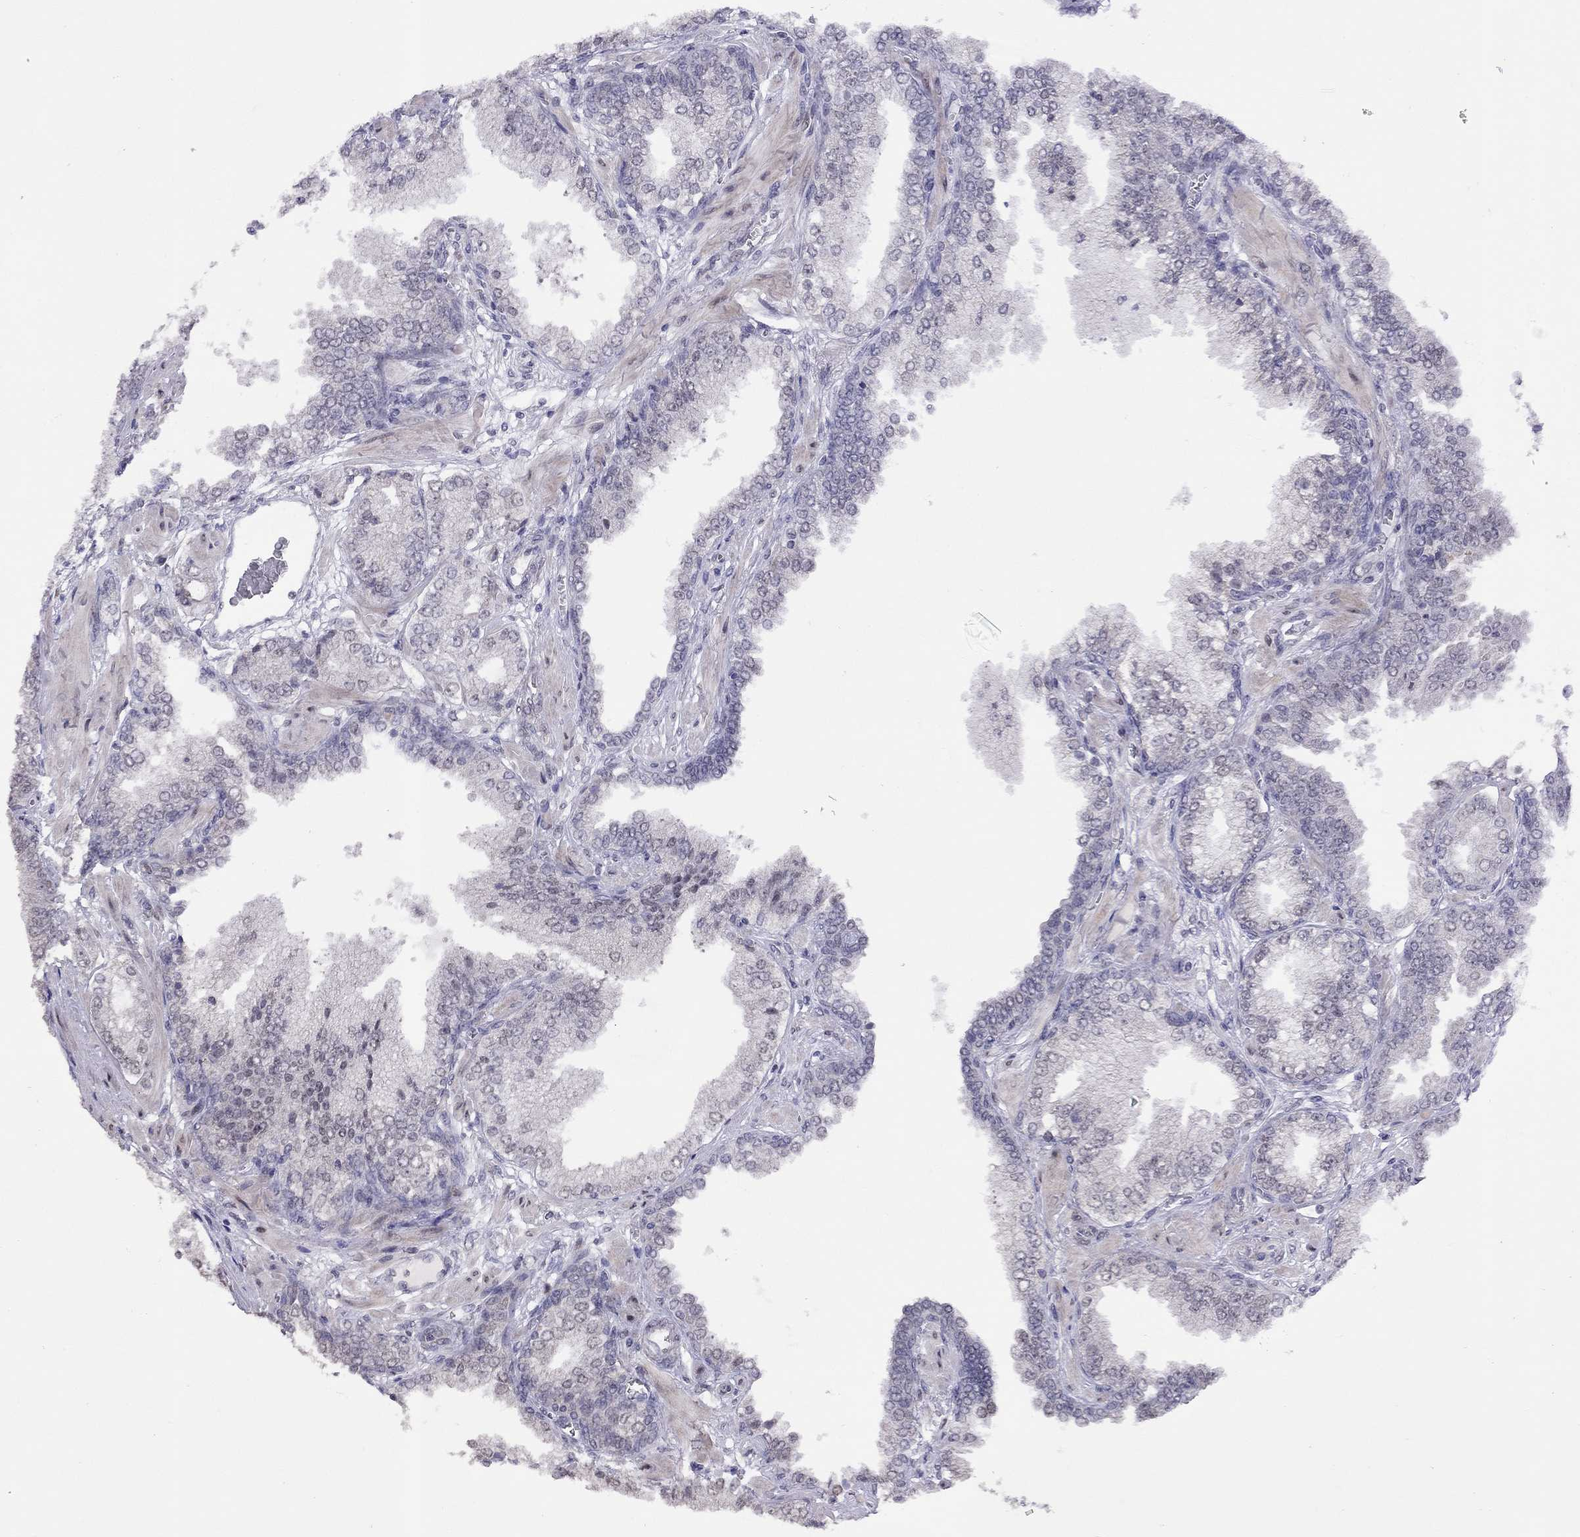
{"staining": {"intensity": "negative", "quantity": "none", "location": "none"}, "tissue": "prostate cancer", "cell_type": "Tumor cells", "image_type": "cancer", "snomed": [{"axis": "morphology", "description": "Adenocarcinoma, NOS"}, {"axis": "topography", "description": "Prostate"}], "caption": "This is a image of immunohistochemistry (IHC) staining of prostate cancer (adenocarcinoma), which shows no expression in tumor cells.", "gene": "HES5", "patient": {"sex": "male", "age": 64}}